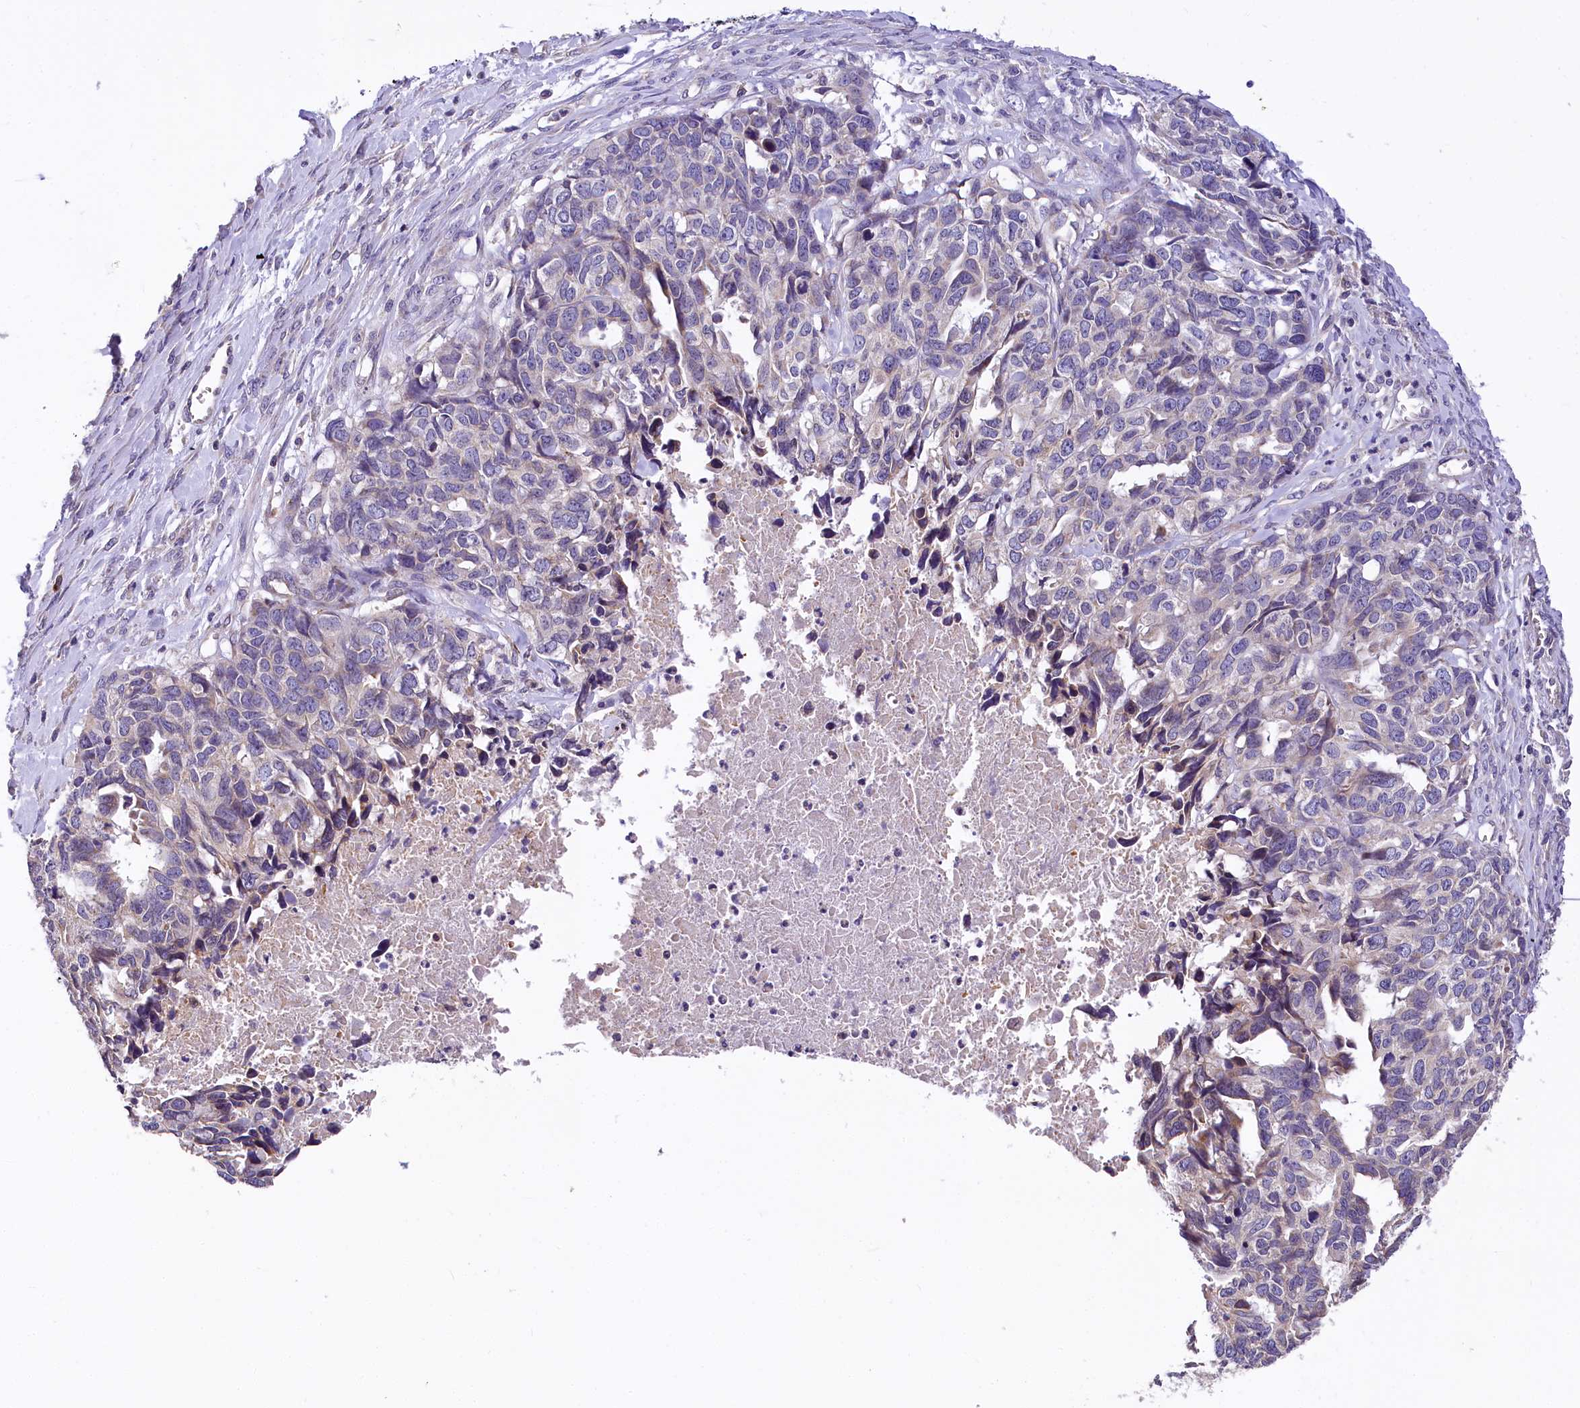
{"staining": {"intensity": "weak", "quantity": "<25%", "location": "cytoplasmic/membranous"}, "tissue": "ovarian cancer", "cell_type": "Tumor cells", "image_type": "cancer", "snomed": [{"axis": "morphology", "description": "Cystadenocarcinoma, serous, NOS"}, {"axis": "topography", "description": "Ovary"}], "caption": "Immunohistochemical staining of human ovarian cancer (serous cystadenocarcinoma) demonstrates no significant expression in tumor cells.", "gene": "SUPV3L1", "patient": {"sex": "female", "age": 79}}